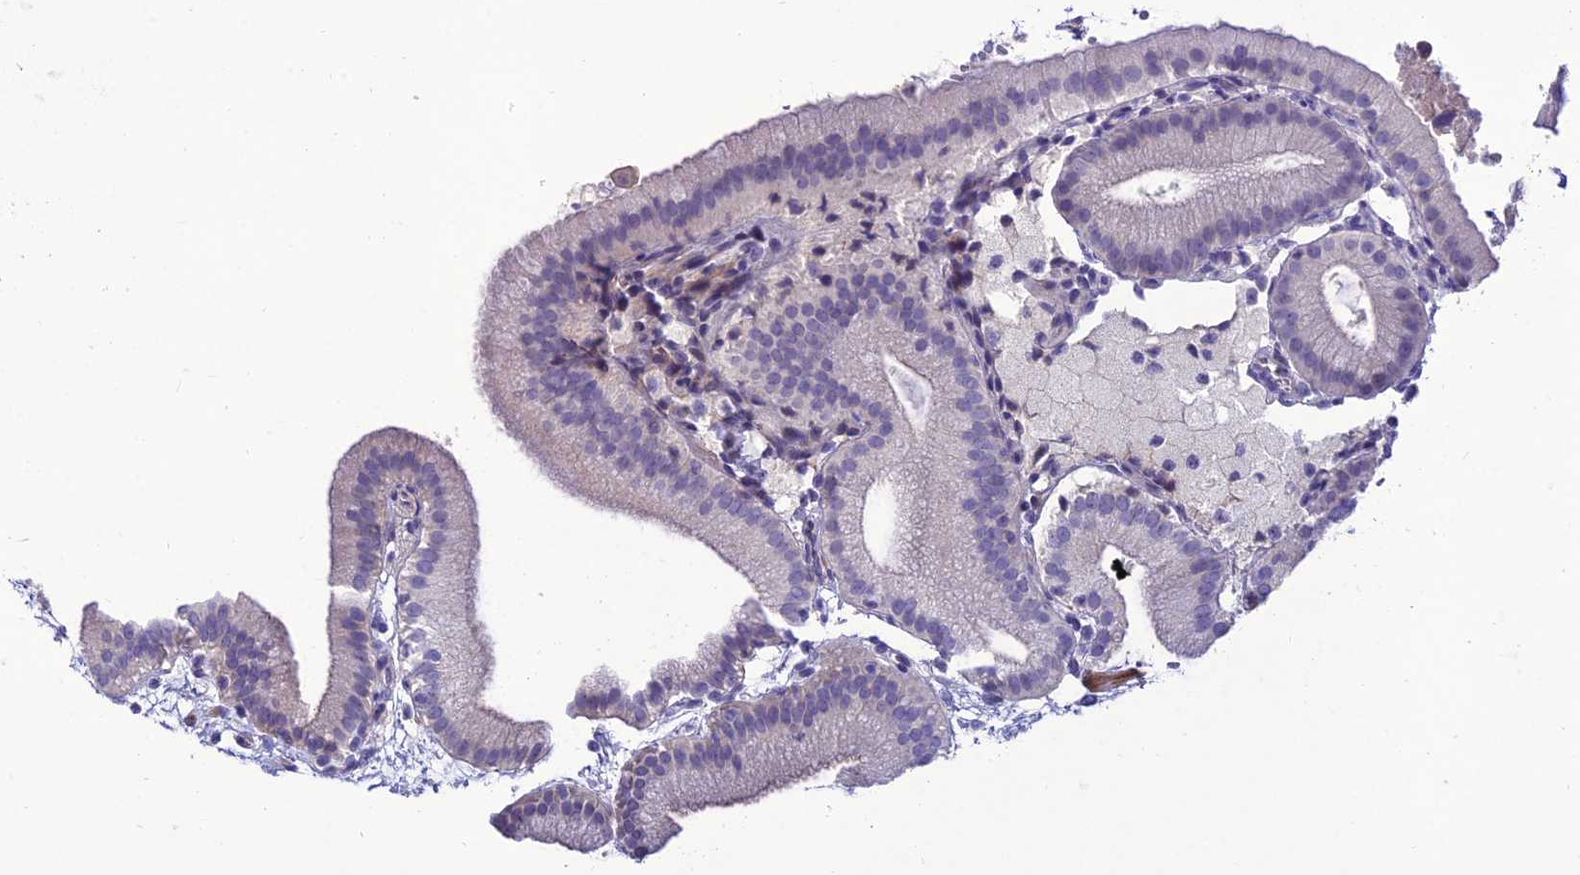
{"staining": {"intensity": "moderate", "quantity": "<25%", "location": "cytoplasmic/membranous"}, "tissue": "gallbladder", "cell_type": "Glandular cells", "image_type": "normal", "snomed": [{"axis": "morphology", "description": "Normal tissue, NOS"}, {"axis": "topography", "description": "Gallbladder"}], "caption": "Gallbladder stained for a protein (brown) shows moderate cytoplasmic/membranous positive expression in approximately <25% of glandular cells.", "gene": "TEKT3", "patient": {"sex": "male", "age": 55}}